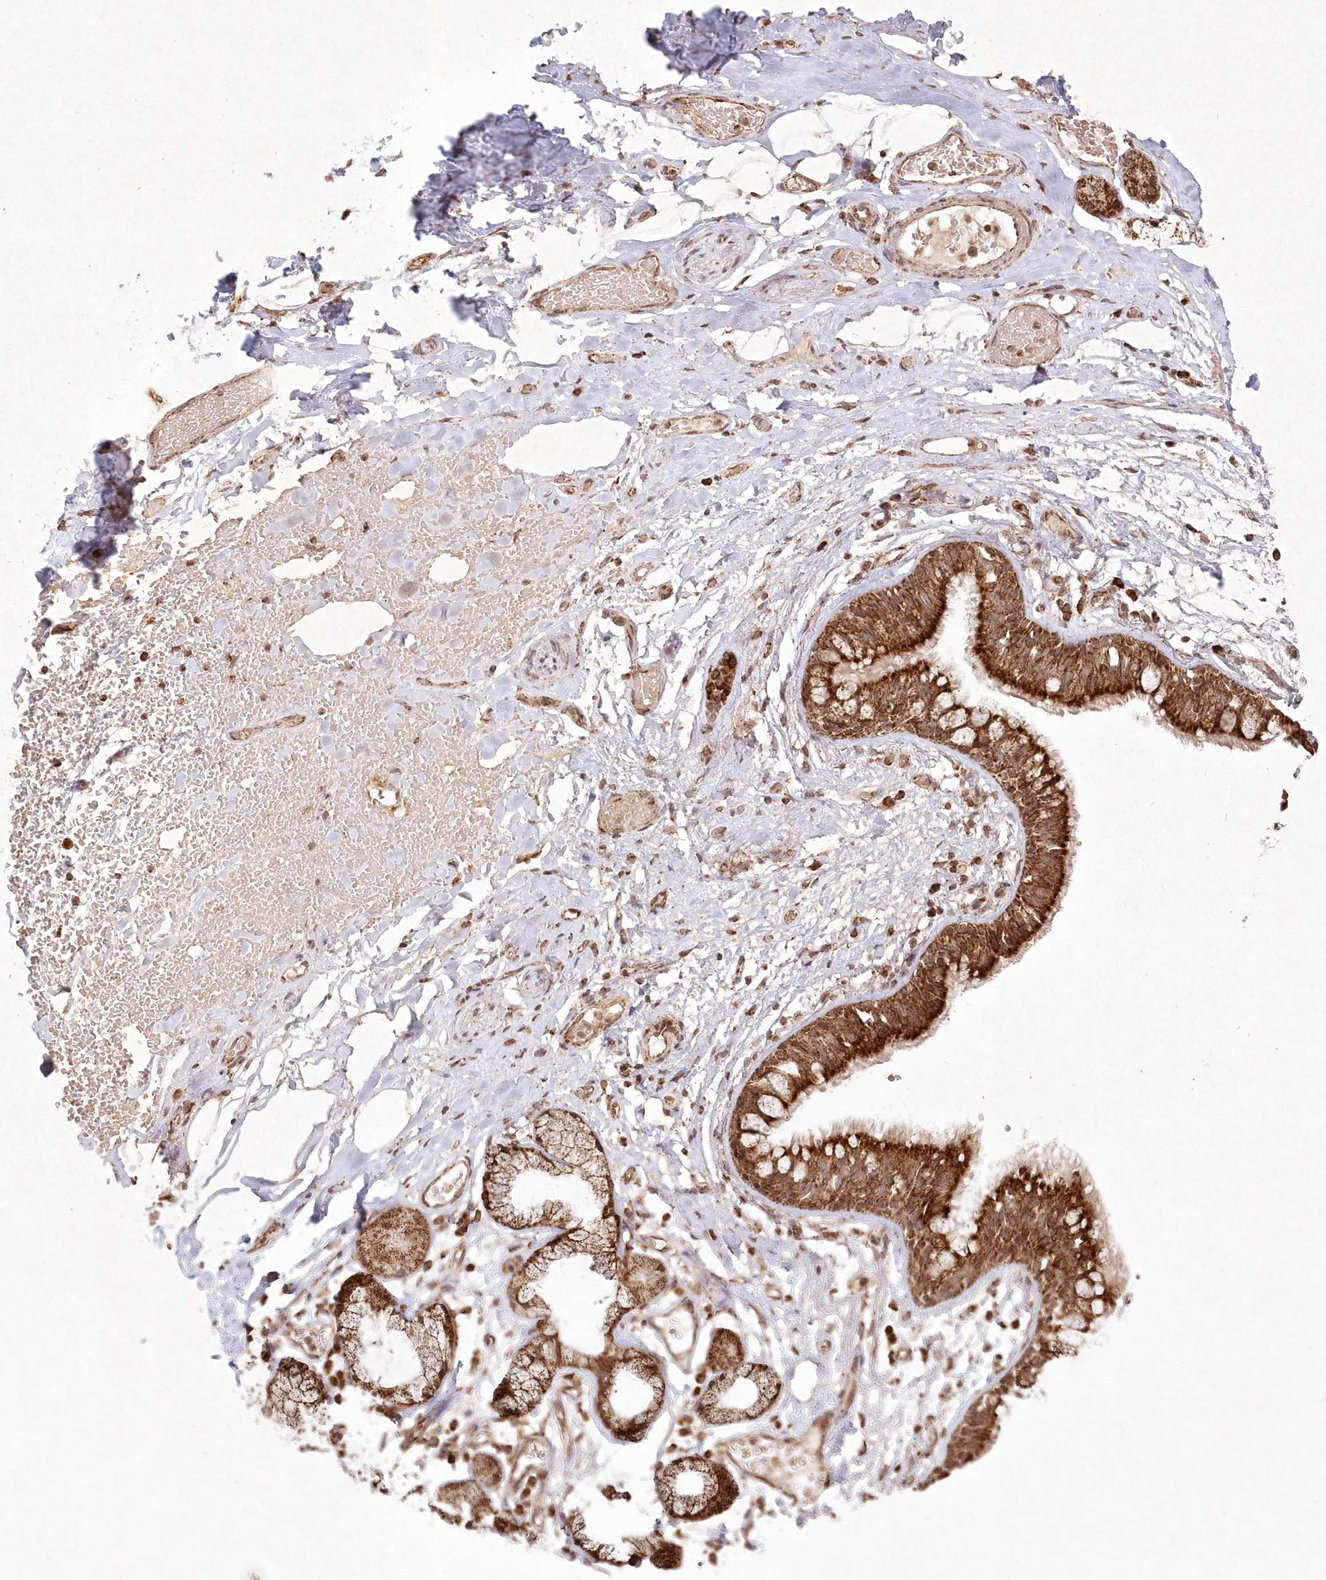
{"staining": {"intensity": "moderate", "quantity": ">75%", "location": "cytoplasmic/membranous,nuclear"}, "tissue": "adipose tissue", "cell_type": "Adipocytes", "image_type": "normal", "snomed": [{"axis": "morphology", "description": "Normal tissue, NOS"}, {"axis": "topography", "description": "Cartilage tissue"}, {"axis": "topography", "description": "Bronchus"}], "caption": "An immunohistochemistry (IHC) photomicrograph of benign tissue is shown. Protein staining in brown labels moderate cytoplasmic/membranous,nuclear positivity in adipose tissue within adipocytes.", "gene": "LRPPRC", "patient": {"sex": "female", "age": 73}}